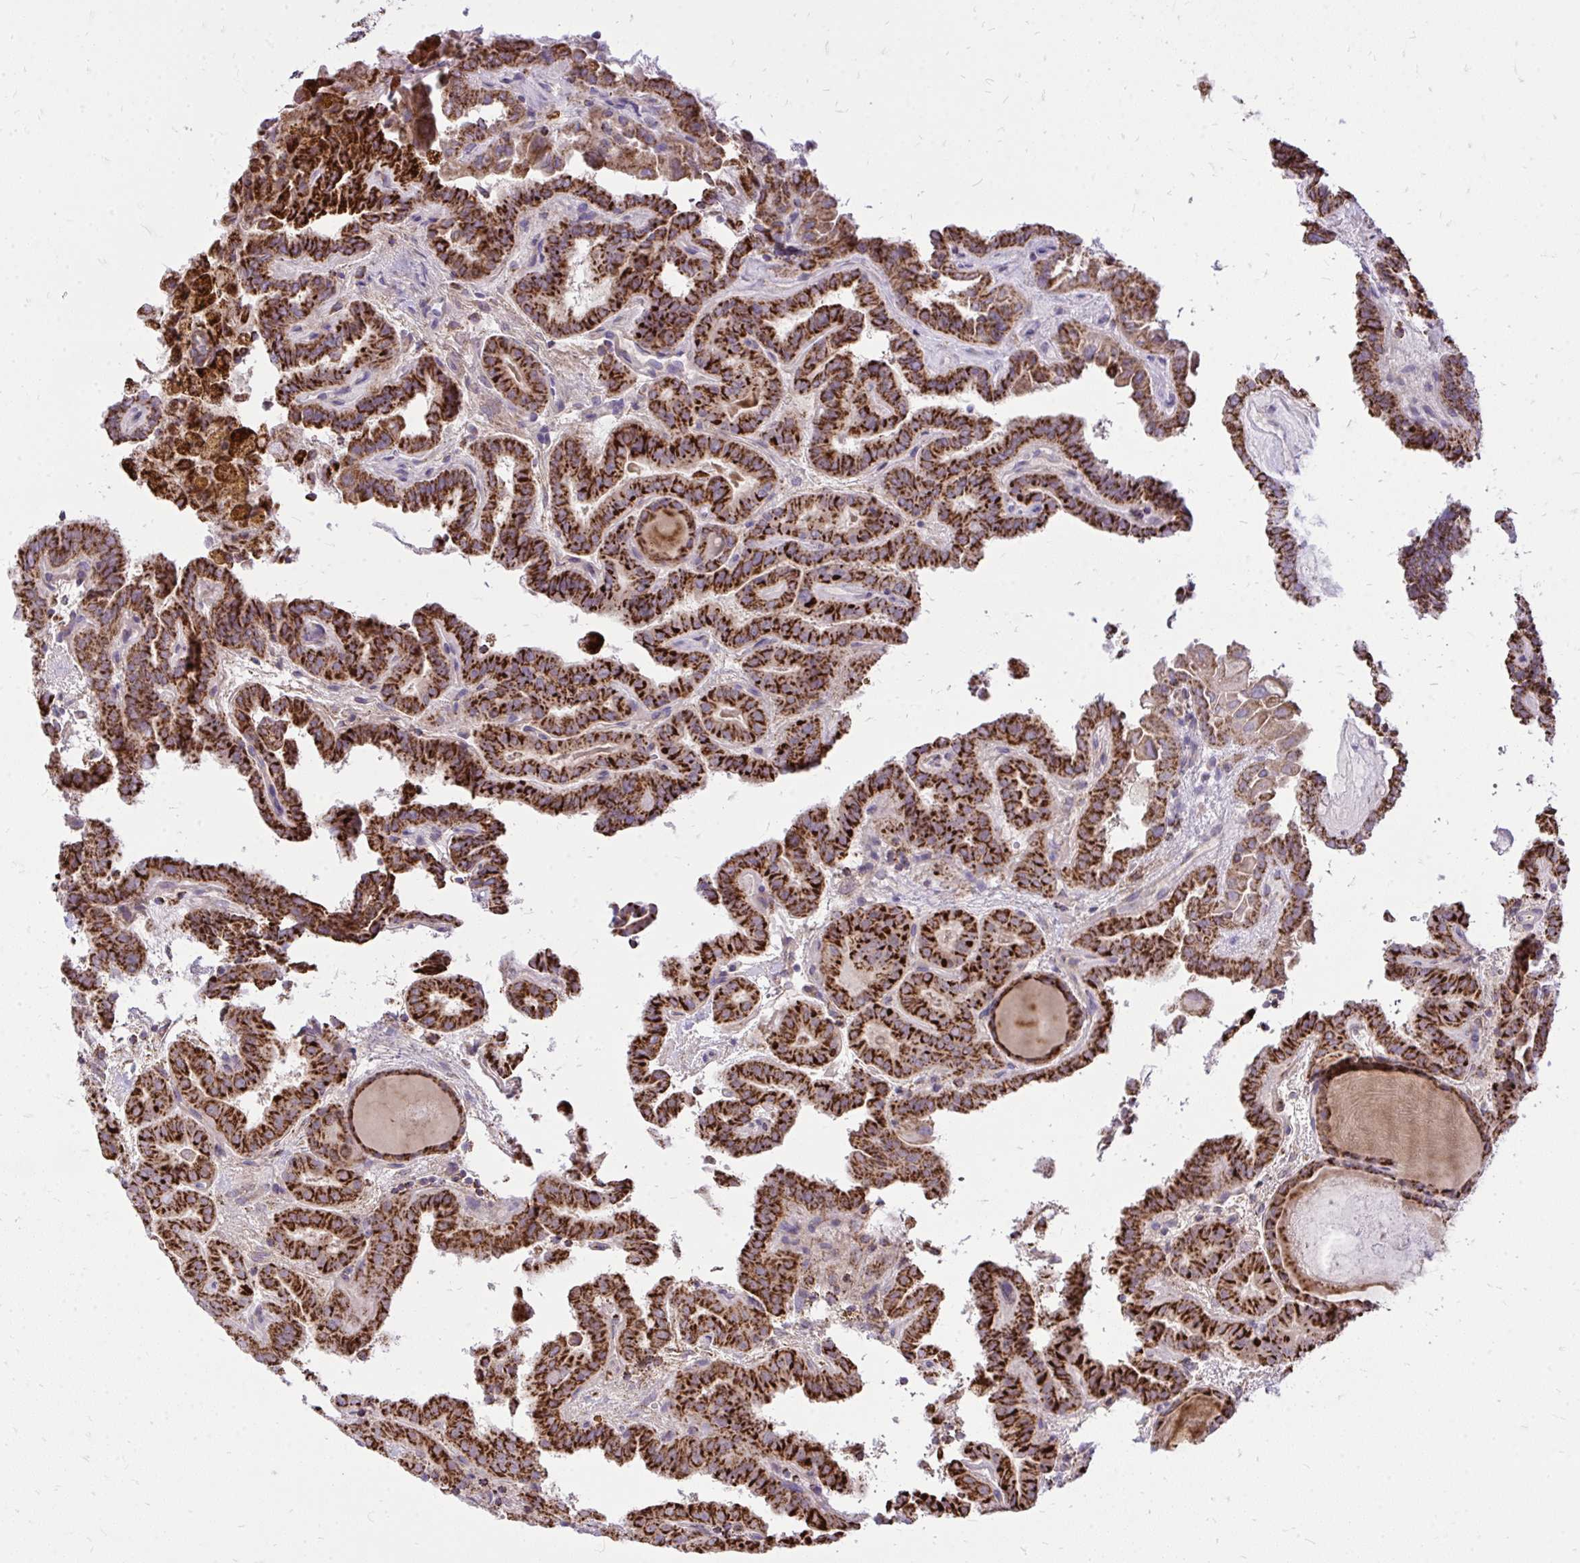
{"staining": {"intensity": "strong", "quantity": ">75%", "location": "cytoplasmic/membranous"}, "tissue": "thyroid cancer", "cell_type": "Tumor cells", "image_type": "cancer", "snomed": [{"axis": "morphology", "description": "Papillary adenocarcinoma, NOS"}, {"axis": "topography", "description": "Thyroid gland"}], "caption": "Immunohistochemical staining of human papillary adenocarcinoma (thyroid) demonstrates high levels of strong cytoplasmic/membranous protein expression in approximately >75% of tumor cells.", "gene": "SPTBN2", "patient": {"sex": "female", "age": 46}}